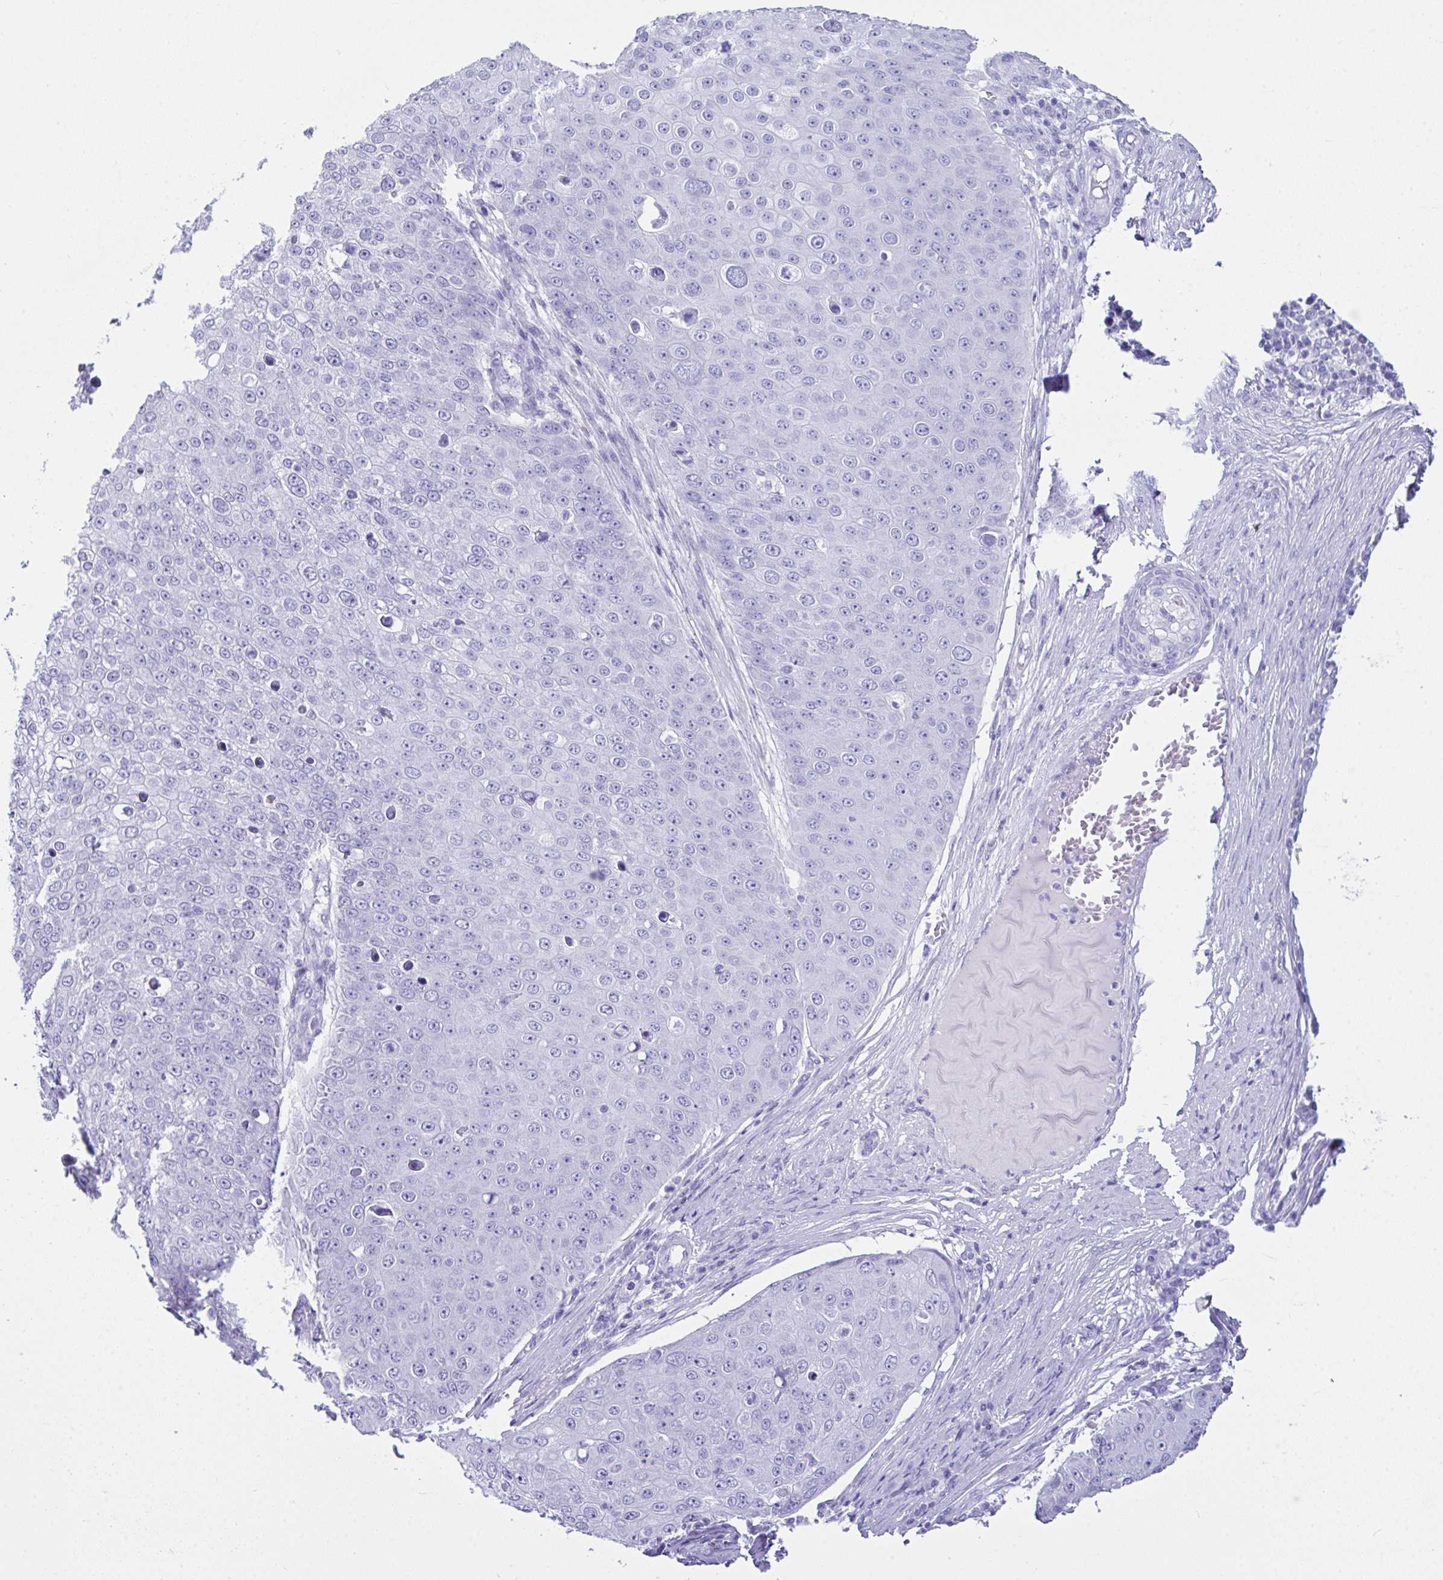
{"staining": {"intensity": "negative", "quantity": "none", "location": "none"}, "tissue": "skin cancer", "cell_type": "Tumor cells", "image_type": "cancer", "snomed": [{"axis": "morphology", "description": "Squamous cell carcinoma, NOS"}, {"axis": "topography", "description": "Skin"}], "caption": "There is no significant expression in tumor cells of skin cancer (squamous cell carcinoma). Nuclei are stained in blue.", "gene": "LGALS4", "patient": {"sex": "male", "age": 71}}